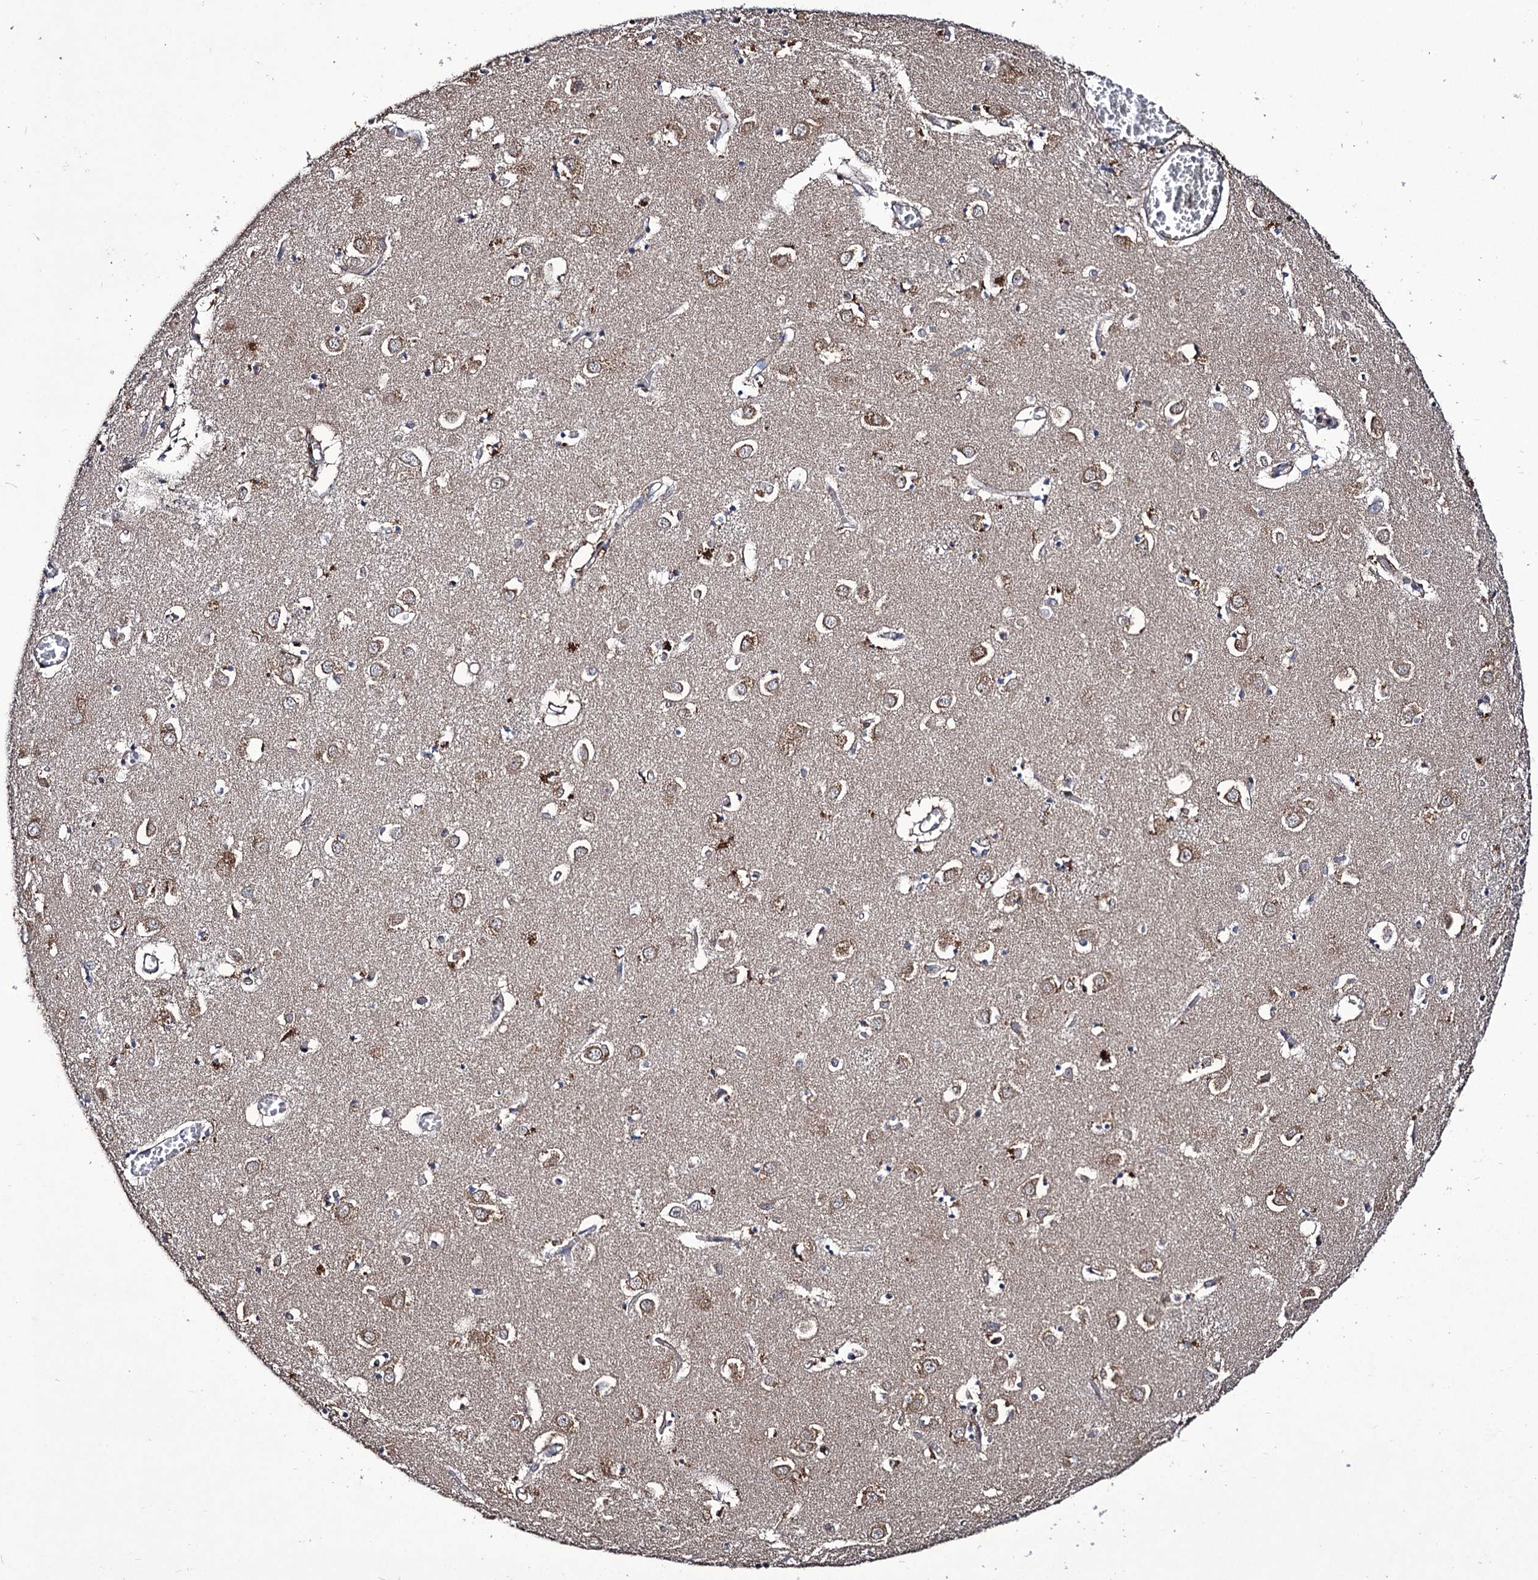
{"staining": {"intensity": "moderate", "quantity": "<25%", "location": "cytoplasmic/membranous"}, "tissue": "caudate", "cell_type": "Glial cells", "image_type": "normal", "snomed": [{"axis": "morphology", "description": "Normal tissue, NOS"}, {"axis": "topography", "description": "Lateral ventricle wall"}], "caption": "Brown immunohistochemical staining in benign human caudate shows moderate cytoplasmic/membranous positivity in approximately <25% of glial cells.", "gene": "TUBGCP5", "patient": {"sex": "male", "age": 70}}